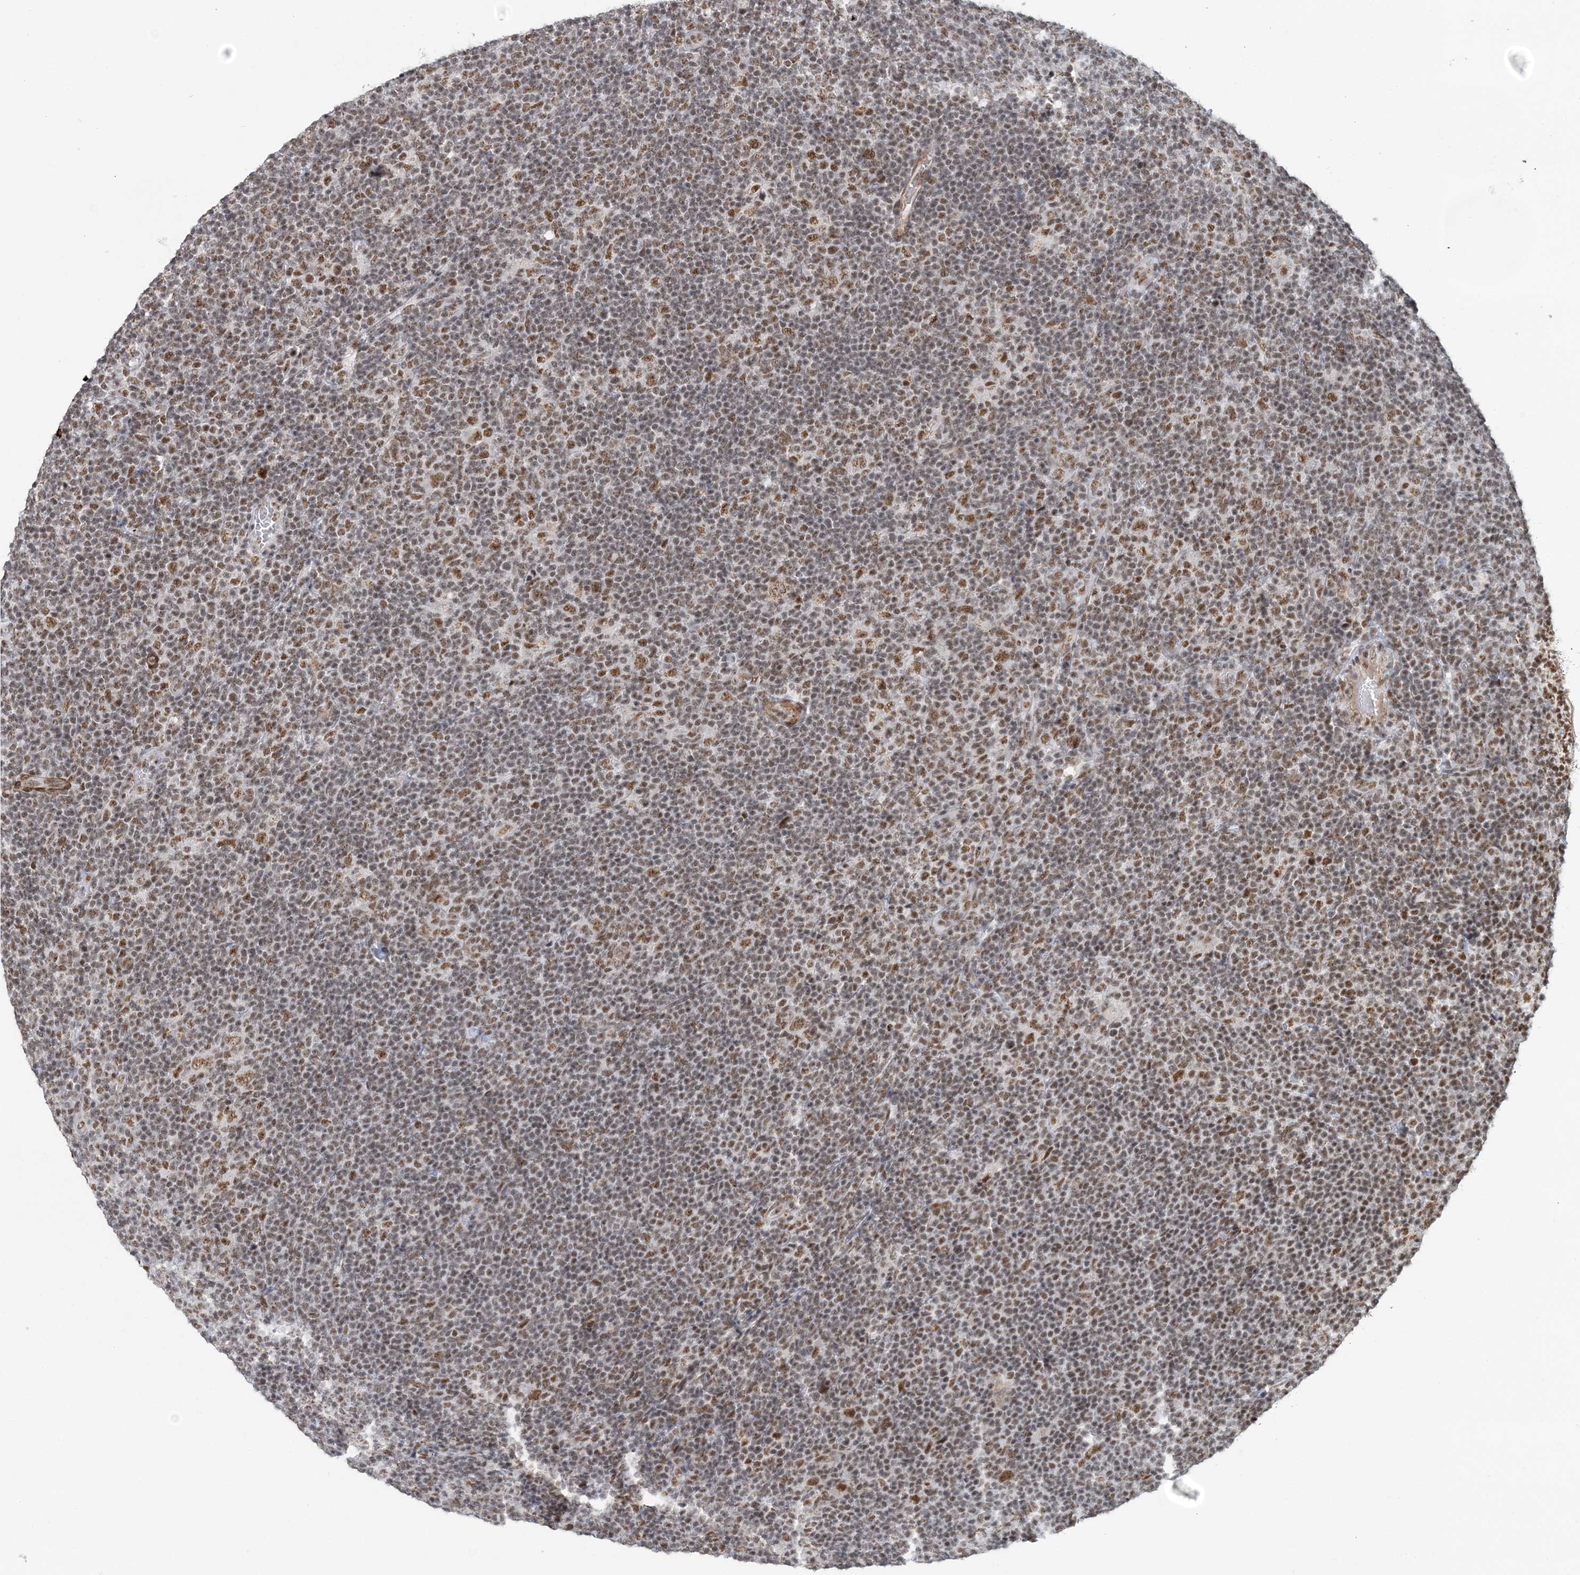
{"staining": {"intensity": "moderate", "quantity": ">75%", "location": "nuclear"}, "tissue": "lymphoma", "cell_type": "Tumor cells", "image_type": "cancer", "snomed": [{"axis": "morphology", "description": "Hodgkin's disease, NOS"}, {"axis": "topography", "description": "Lymph node"}], "caption": "Immunohistochemical staining of lymphoma shows medium levels of moderate nuclear positivity in about >75% of tumor cells. The staining was performed using DAB (3,3'-diaminobenzidine) to visualize the protein expression in brown, while the nuclei were stained in blue with hematoxylin (Magnification: 20x).", "gene": "PLRG1", "patient": {"sex": "female", "age": 57}}